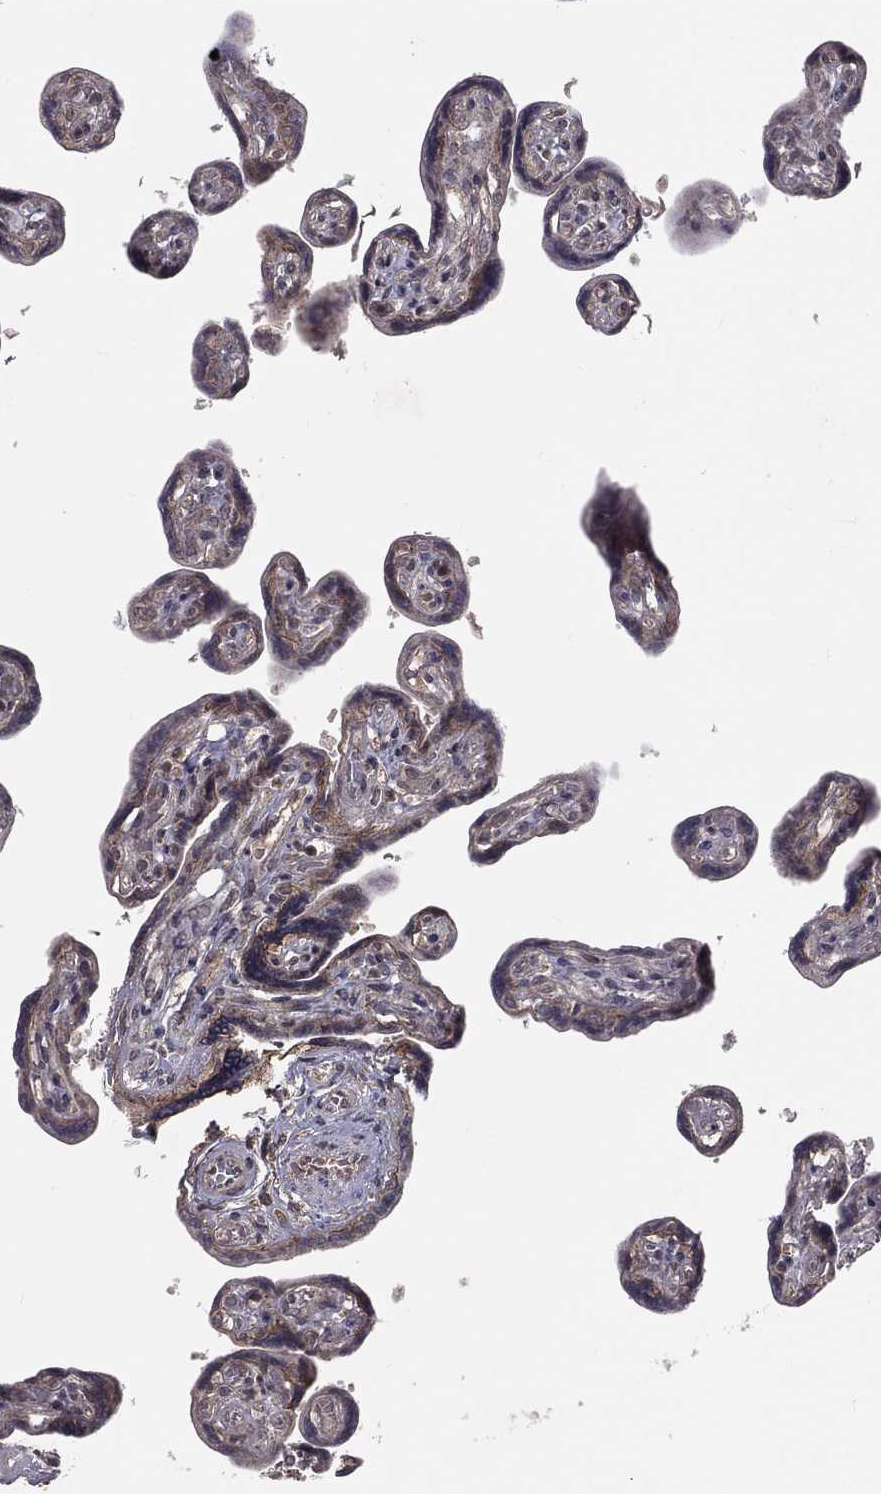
{"staining": {"intensity": "weak", "quantity": ">75%", "location": "cytoplasmic/membranous"}, "tissue": "placenta", "cell_type": "Decidual cells", "image_type": "normal", "snomed": [{"axis": "morphology", "description": "Normal tissue, NOS"}, {"axis": "topography", "description": "Placenta"}], "caption": "Protein staining shows weak cytoplasmic/membranous positivity in approximately >75% of decidual cells in normal placenta.", "gene": "ZDHHC15", "patient": {"sex": "female", "age": 32}}